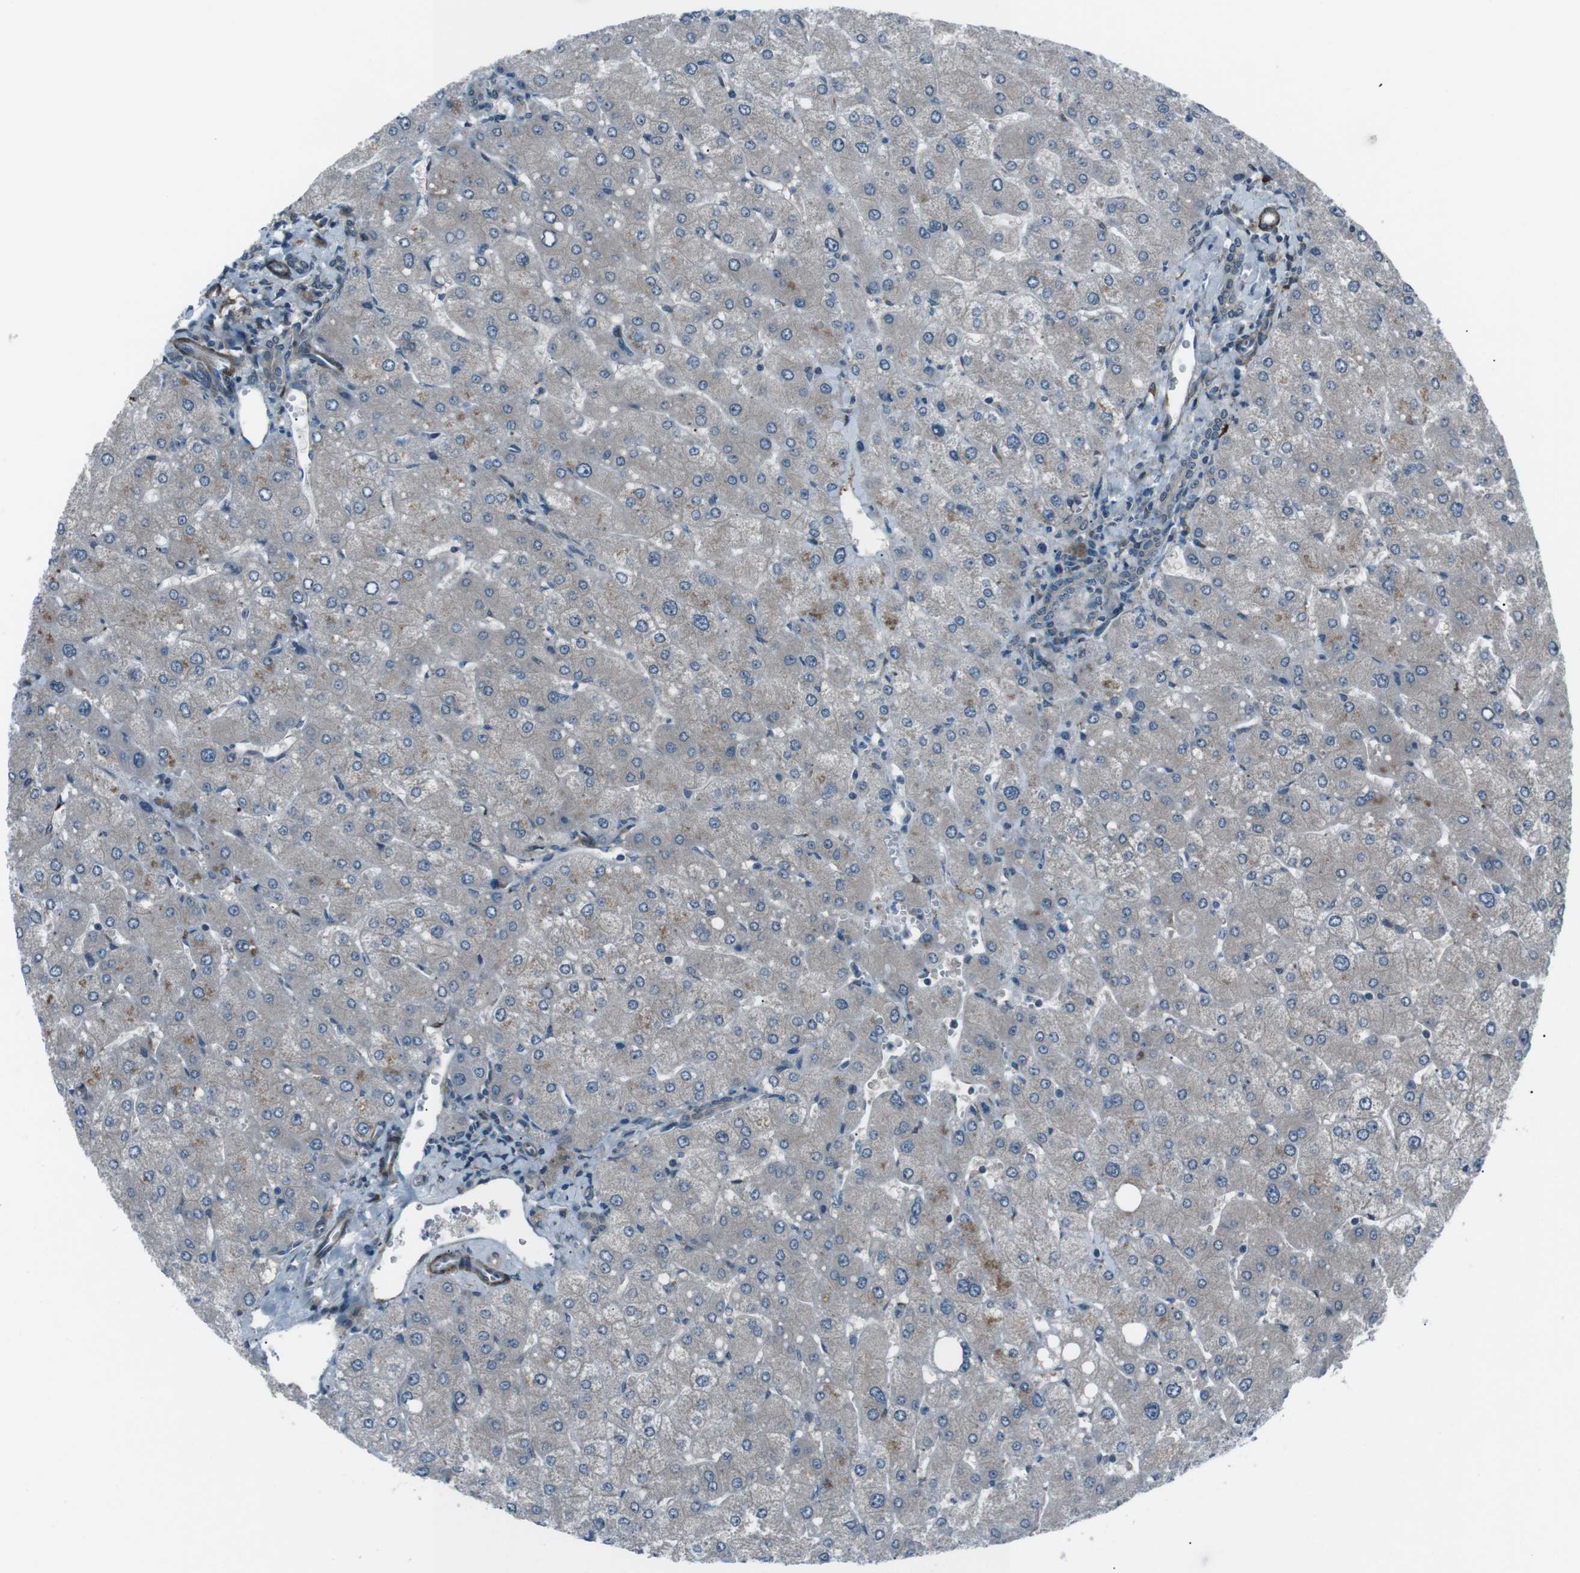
{"staining": {"intensity": "moderate", "quantity": ">75%", "location": "cytoplasmic/membranous"}, "tissue": "liver", "cell_type": "Cholangiocytes", "image_type": "normal", "snomed": [{"axis": "morphology", "description": "Normal tissue, NOS"}, {"axis": "topography", "description": "Liver"}], "caption": "High-power microscopy captured an immunohistochemistry (IHC) histopathology image of benign liver, revealing moderate cytoplasmic/membranous staining in about >75% of cholangiocytes. (brown staining indicates protein expression, while blue staining denotes nuclei).", "gene": "PDLIM5", "patient": {"sex": "male", "age": 55}}